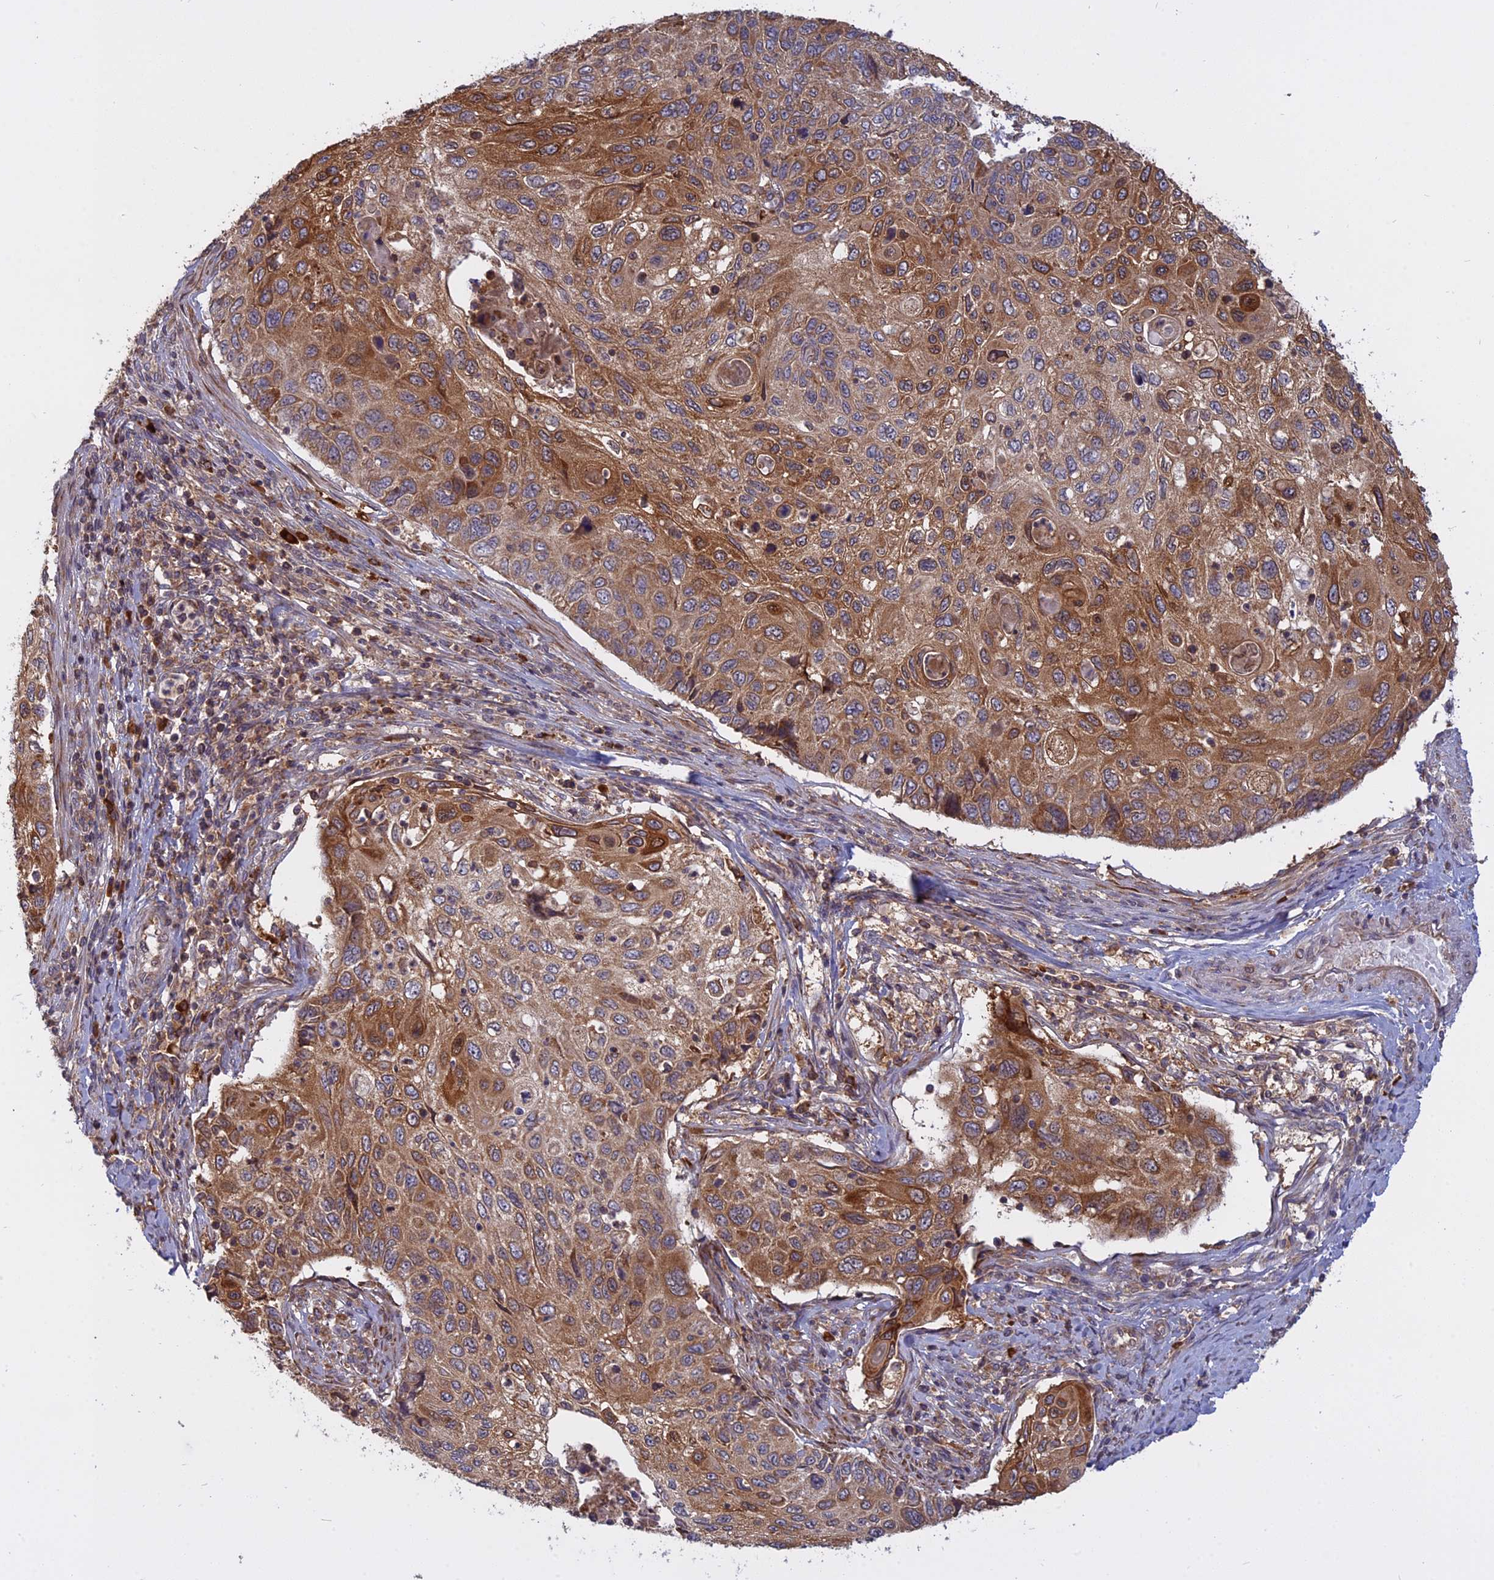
{"staining": {"intensity": "moderate", "quantity": ">75%", "location": "cytoplasmic/membranous"}, "tissue": "cervical cancer", "cell_type": "Tumor cells", "image_type": "cancer", "snomed": [{"axis": "morphology", "description": "Squamous cell carcinoma, NOS"}, {"axis": "topography", "description": "Cervix"}], "caption": "Cervical squamous cell carcinoma stained with IHC exhibits moderate cytoplasmic/membranous expression in about >75% of tumor cells.", "gene": "TMEM208", "patient": {"sex": "female", "age": 70}}